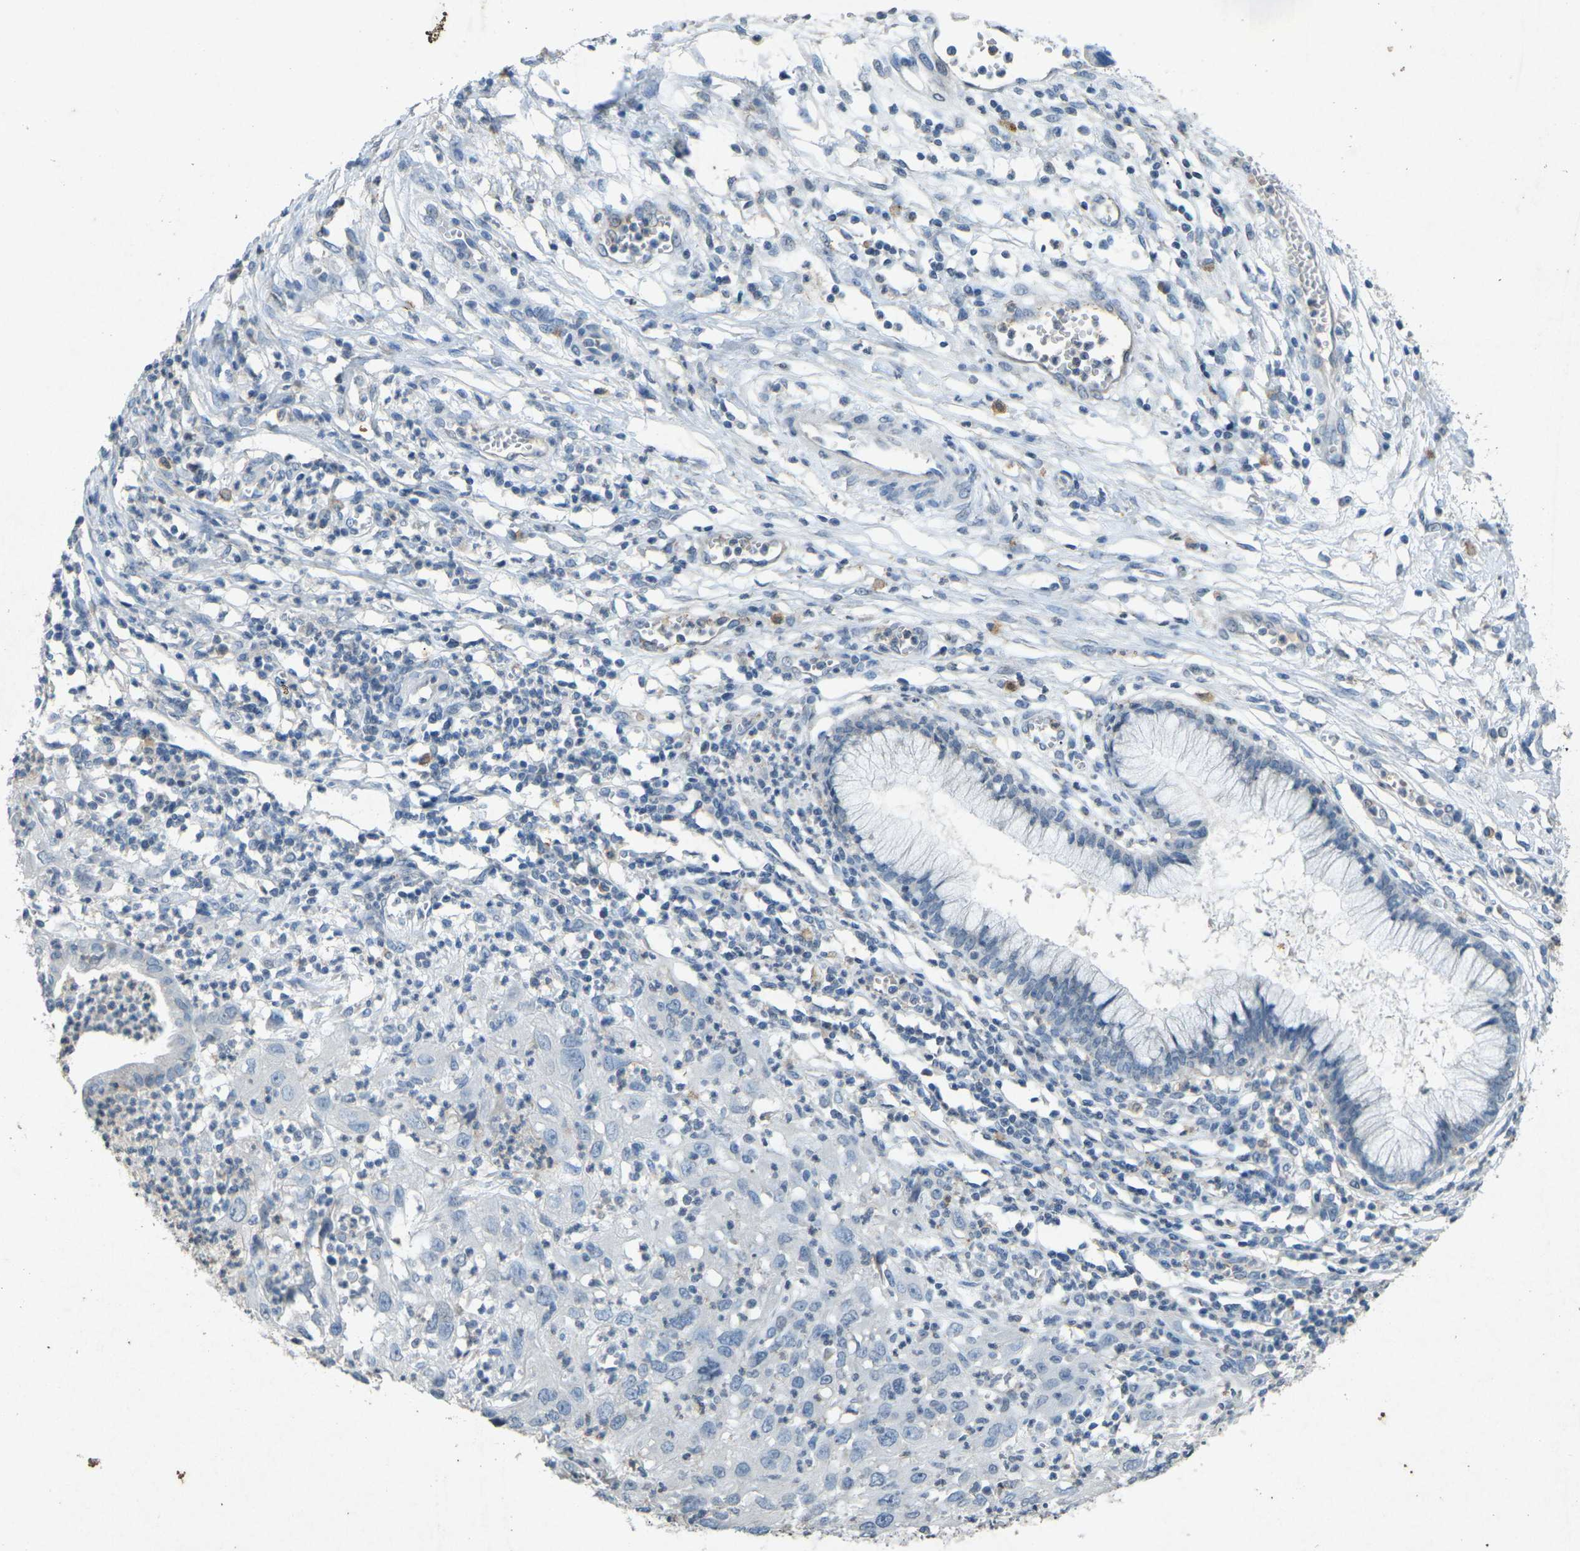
{"staining": {"intensity": "negative", "quantity": "none", "location": "none"}, "tissue": "cervical cancer", "cell_type": "Tumor cells", "image_type": "cancer", "snomed": [{"axis": "morphology", "description": "Squamous cell carcinoma, NOS"}, {"axis": "topography", "description": "Cervix"}], "caption": "Immunohistochemistry (IHC) micrograph of cervical squamous cell carcinoma stained for a protein (brown), which exhibits no staining in tumor cells. Brightfield microscopy of immunohistochemistry (IHC) stained with DAB (3,3'-diaminobenzidine) (brown) and hematoxylin (blue), captured at high magnification.", "gene": "A1BG", "patient": {"sex": "female", "age": 32}}